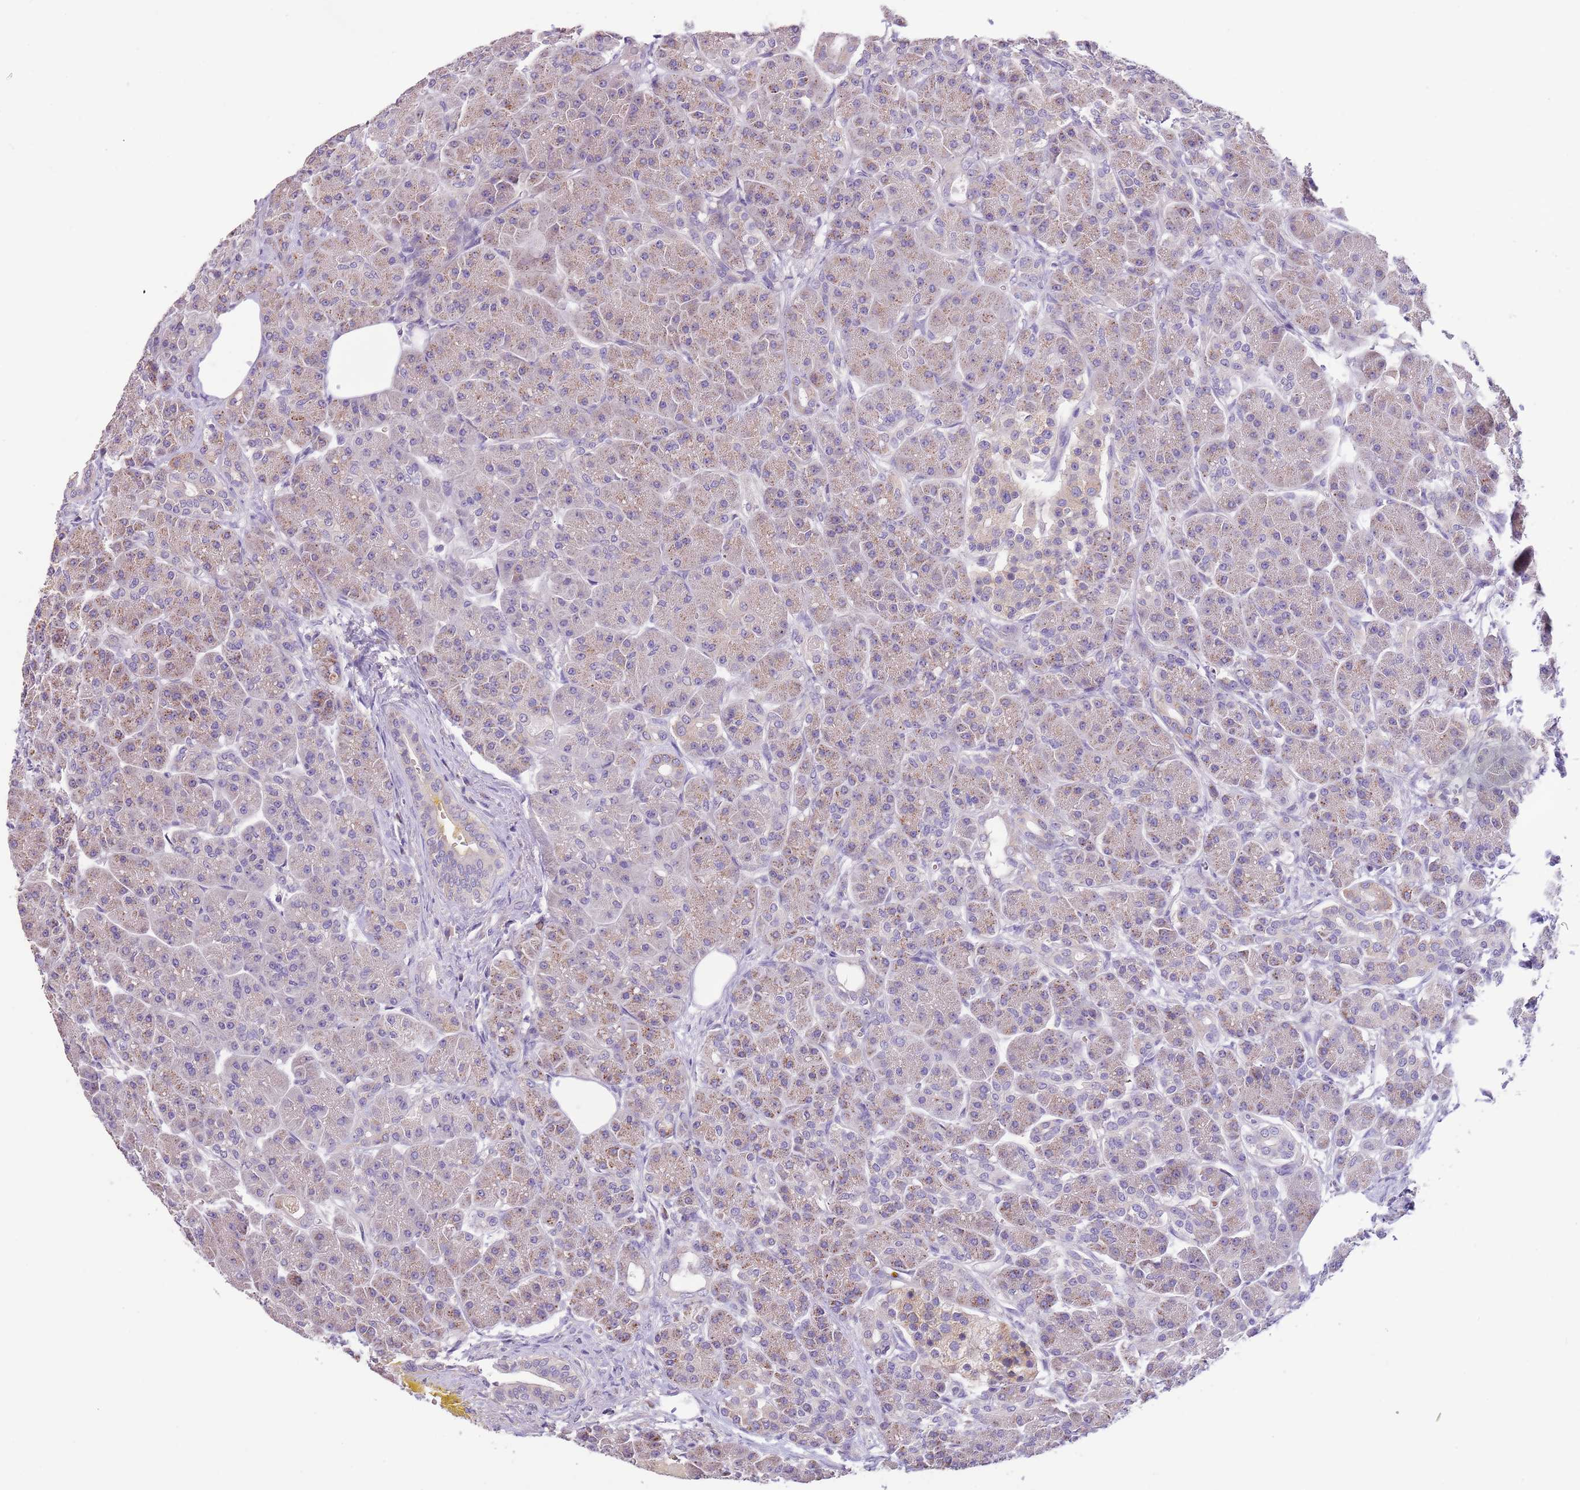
{"staining": {"intensity": "moderate", "quantity": "25%-75%", "location": "cytoplasmic/membranous"}, "tissue": "pancreas", "cell_type": "Exocrine glandular cells", "image_type": "normal", "snomed": [{"axis": "morphology", "description": "Normal tissue, NOS"}, {"axis": "topography", "description": "Pancreas"}], "caption": "Pancreas stained with a brown dye shows moderate cytoplasmic/membranous positive staining in about 25%-75% of exocrine glandular cells.", "gene": "ZNF658", "patient": {"sex": "male", "age": 63}}